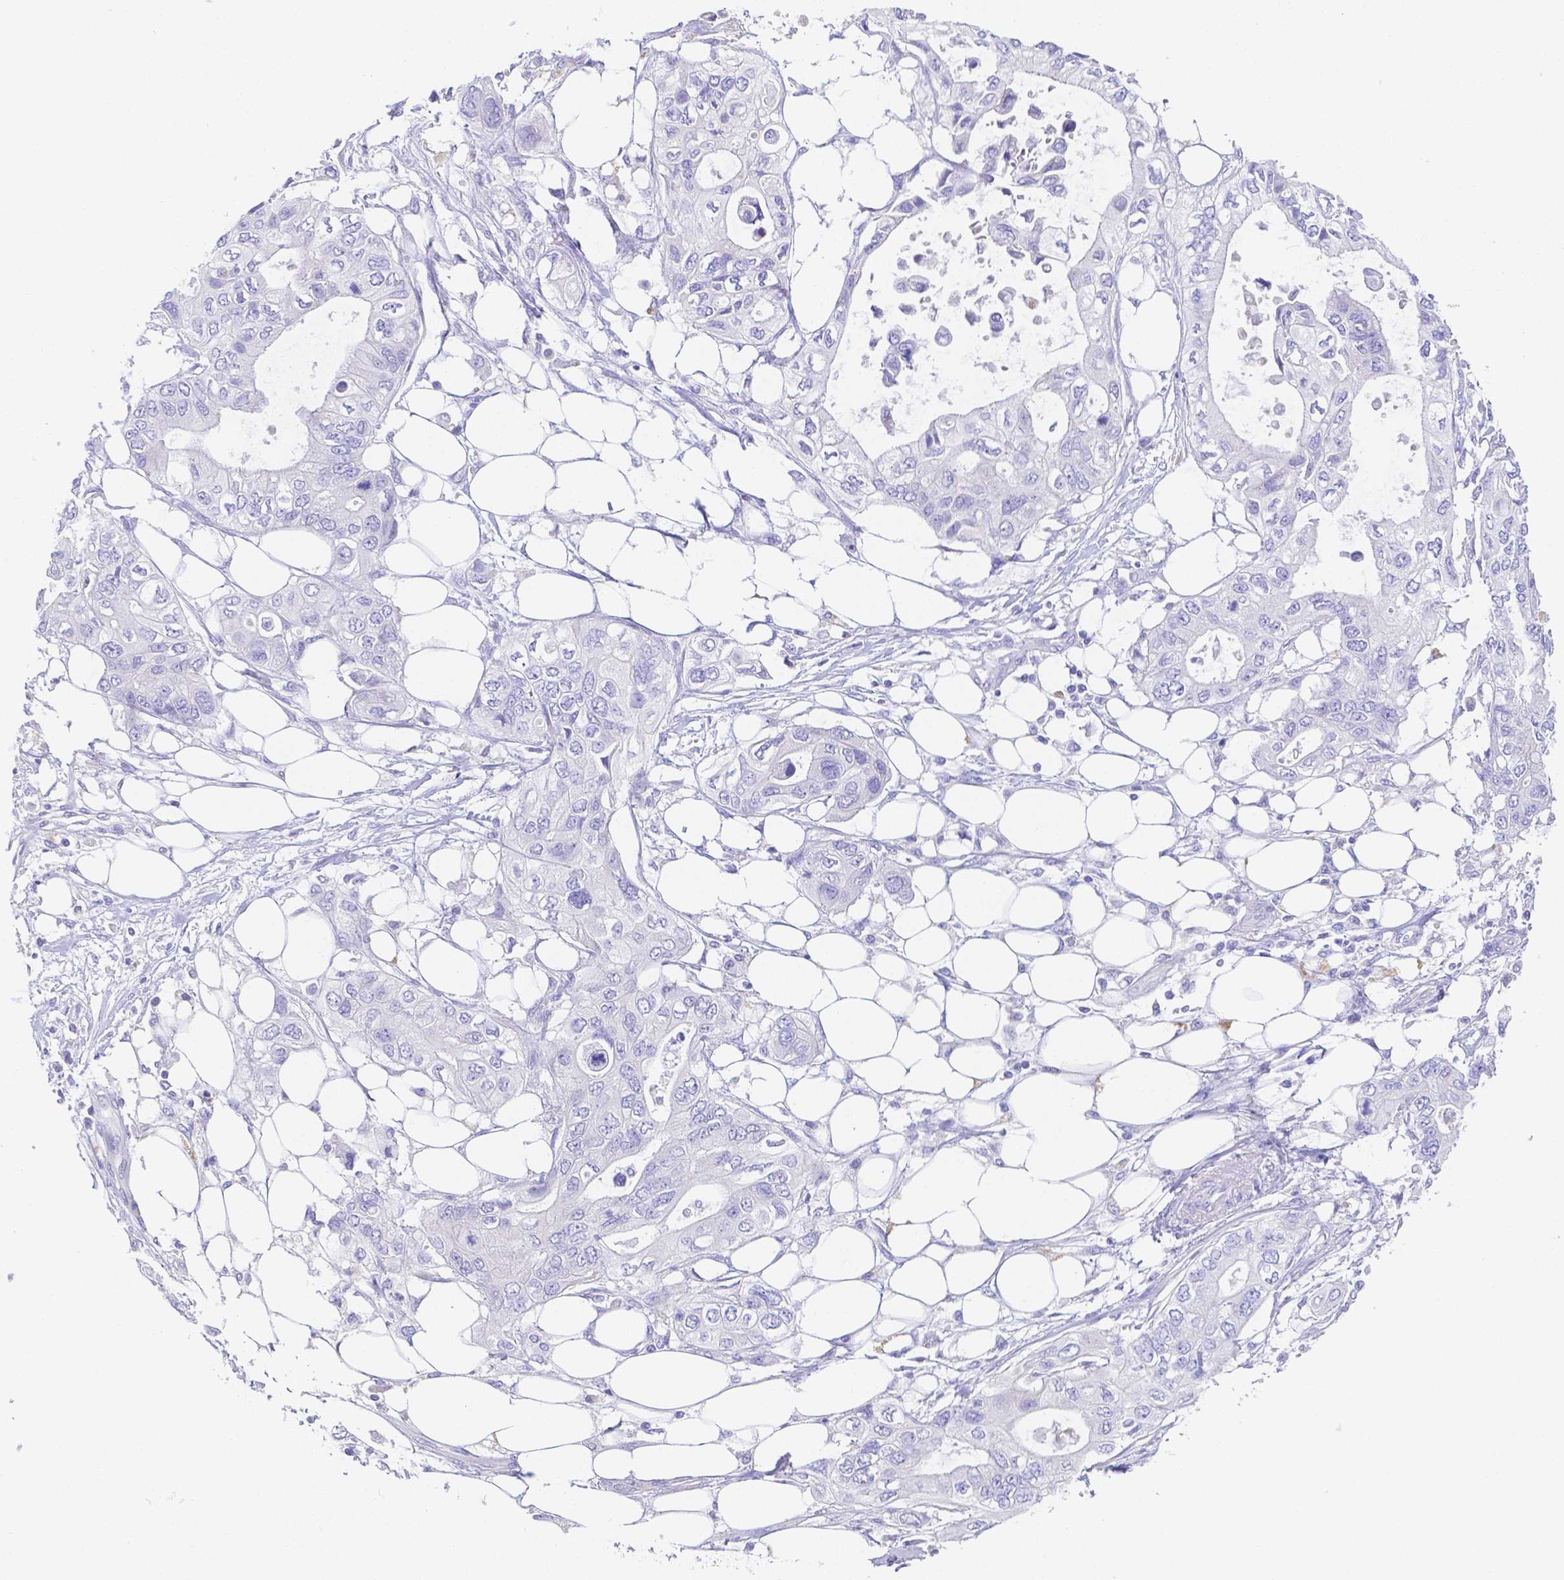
{"staining": {"intensity": "negative", "quantity": "none", "location": "none"}, "tissue": "pancreatic cancer", "cell_type": "Tumor cells", "image_type": "cancer", "snomed": [{"axis": "morphology", "description": "Adenocarcinoma, NOS"}, {"axis": "topography", "description": "Pancreas"}], "caption": "The micrograph exhibits no significant staining in tumor cells of pancreatic cancer.", "gene": "ZG16B", "patient": {"sex": "female", "age": 63}}